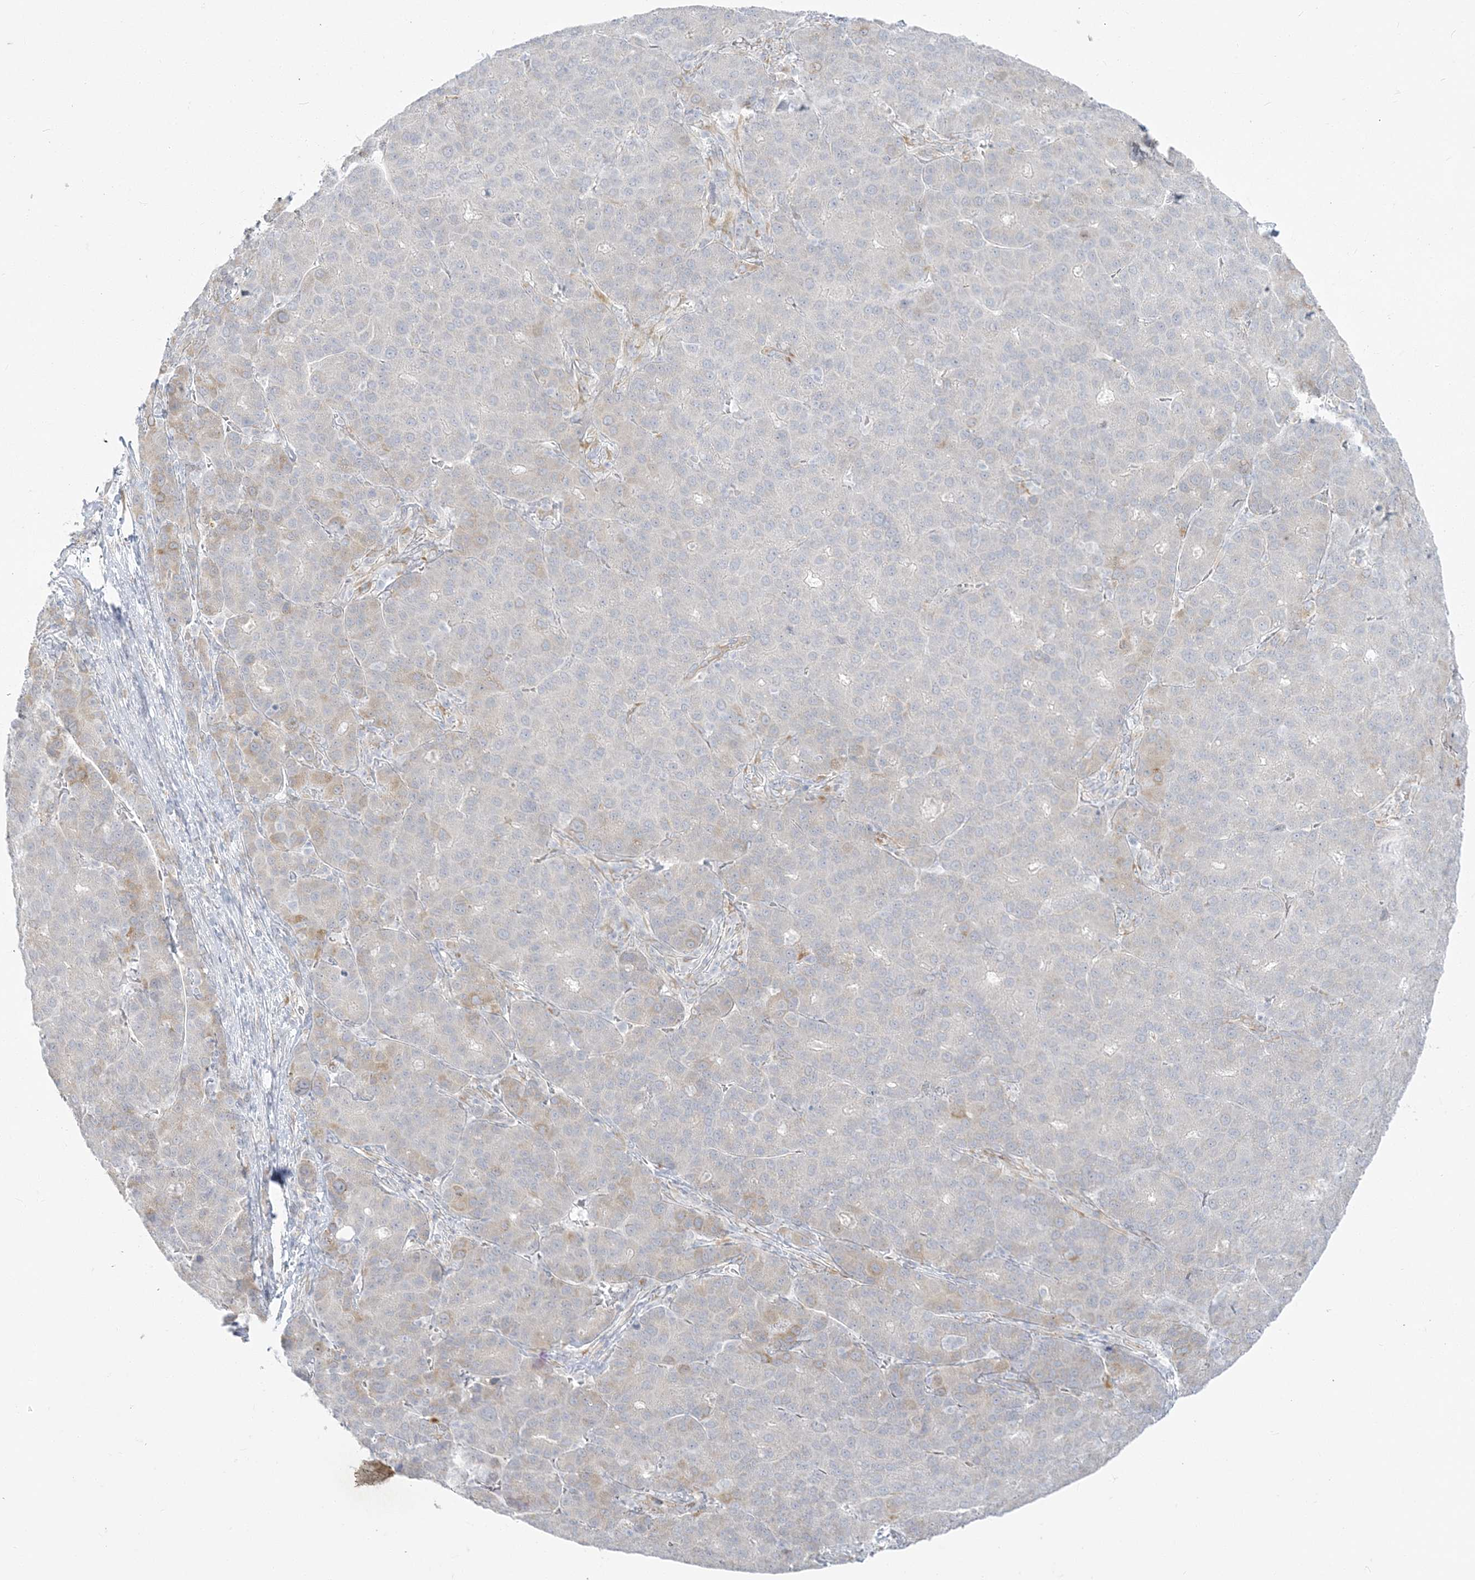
{"staining": {"intensity": "negative", "quantity": "none", "location": "none"}, "tissue": "liver cancer", "cell_type": "Tumor cells", "image_type": "cancer", "snomed": [{"axis": "morphology", "description": "Carcinoma, Hepatocellular, NOS"}, {"axis": "topography", "description": "Liver"}], "caption": "High magnification brightfield microscopy of liver cancer stained with DAB (brown) and counterstained with hematoxylin (blue): tumor cells show no significant positivity.", "gene": "ZC3H6", "patient": {"sex": "male", "age": 65}}